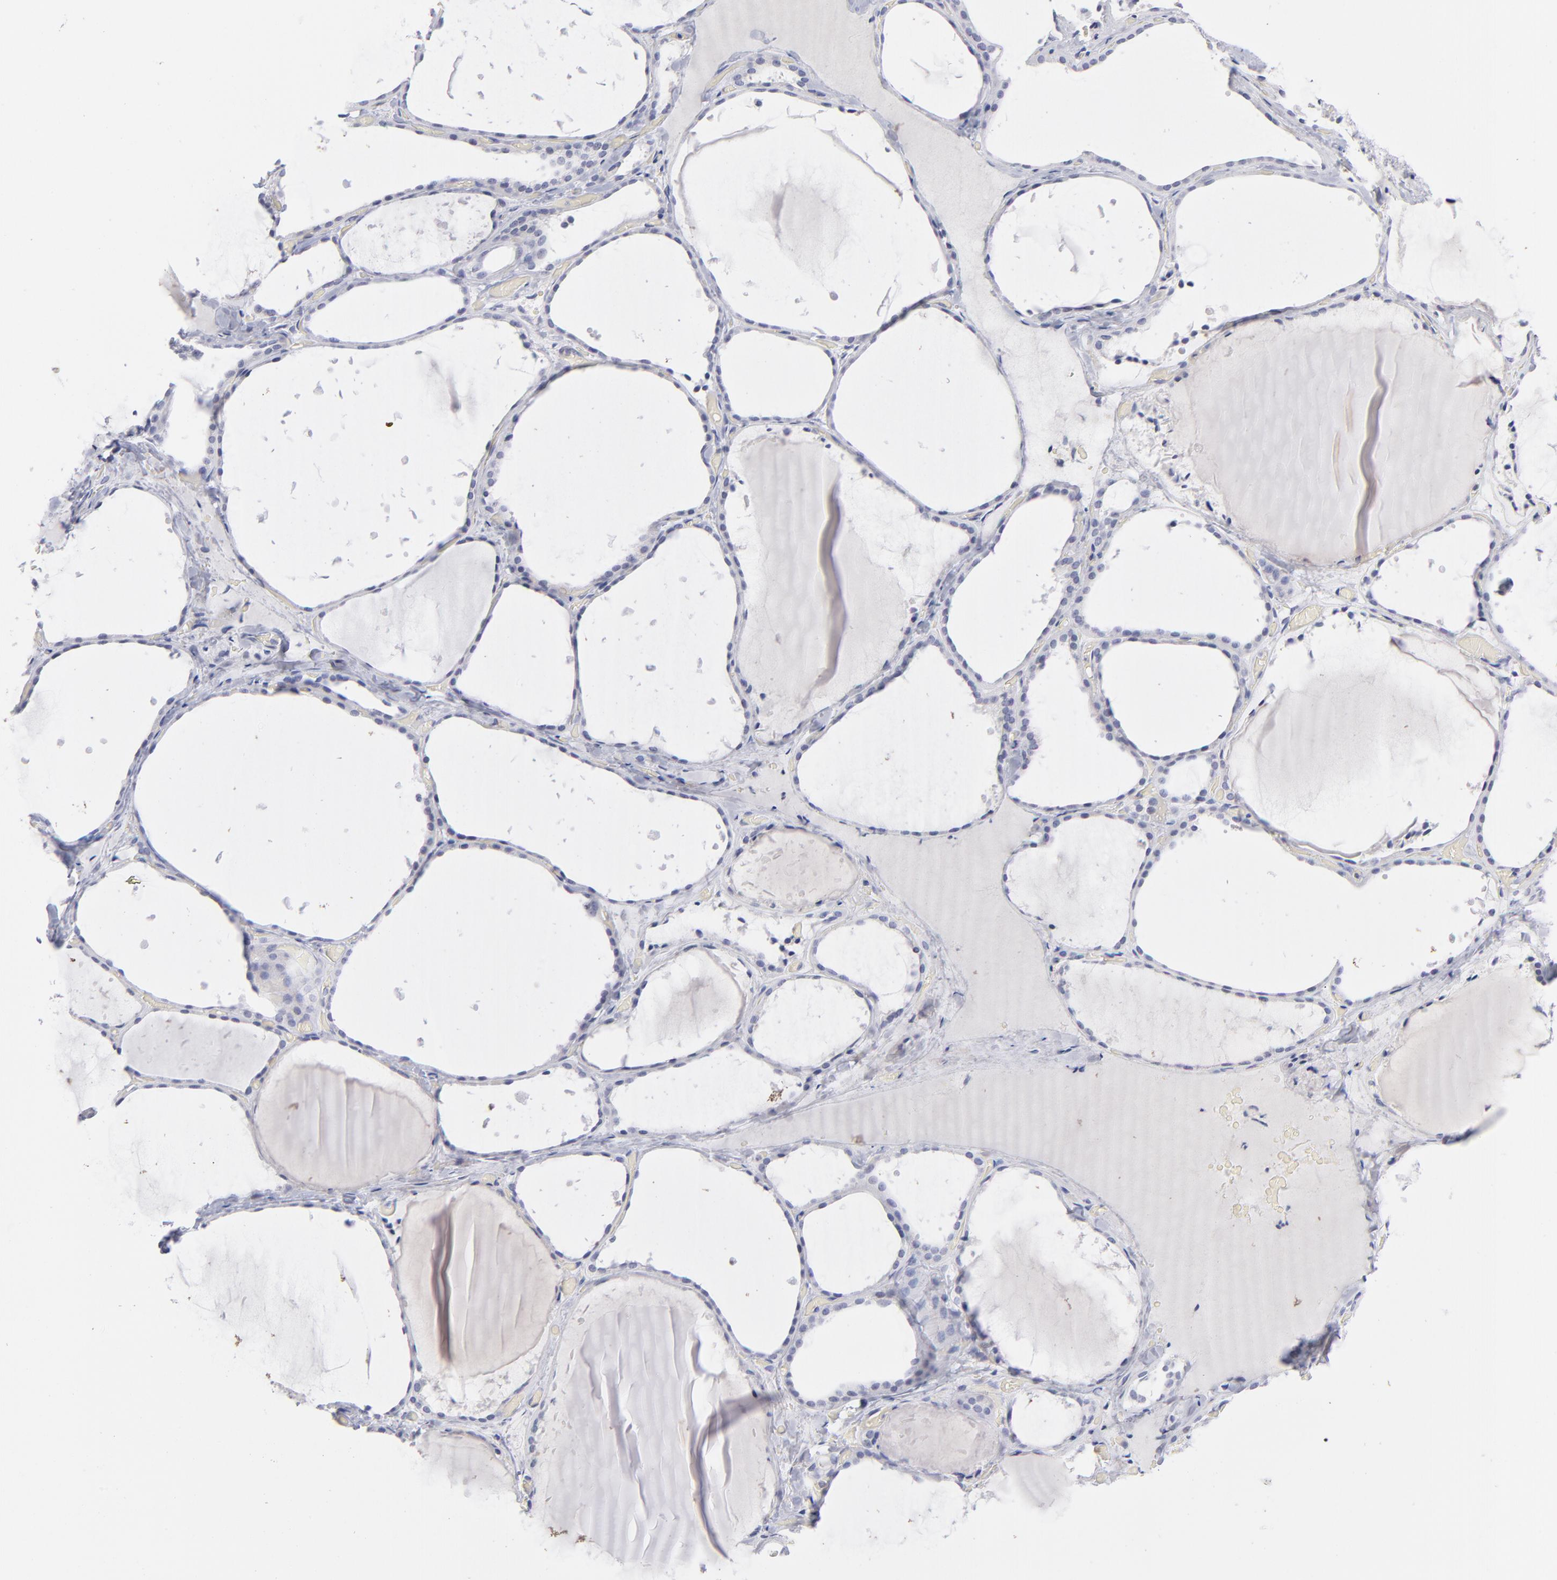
{"staining": {"intensity": "negative", "quantity": "none", "location": "none"}, "tissue": "thyroid gland", "cell_type": "Glandular cells", "image_type": "normal", "snomed": [{"axis": "morphology", "description": "Normal tissue, NOS"}, {"axis": "topography", "description": "Thyroid gland"}], "caption": "Thyroid gland was stained to show a protein in brown. There is no significant positivity in glandular cells. The staining is performed using DAB (3,3'-diaminobenzidine) brown chromogen with nuclei counter-stained in using hematoxylin.", "gene": "MTHFD2", "patient": {"sex": "female", "age": 22}}